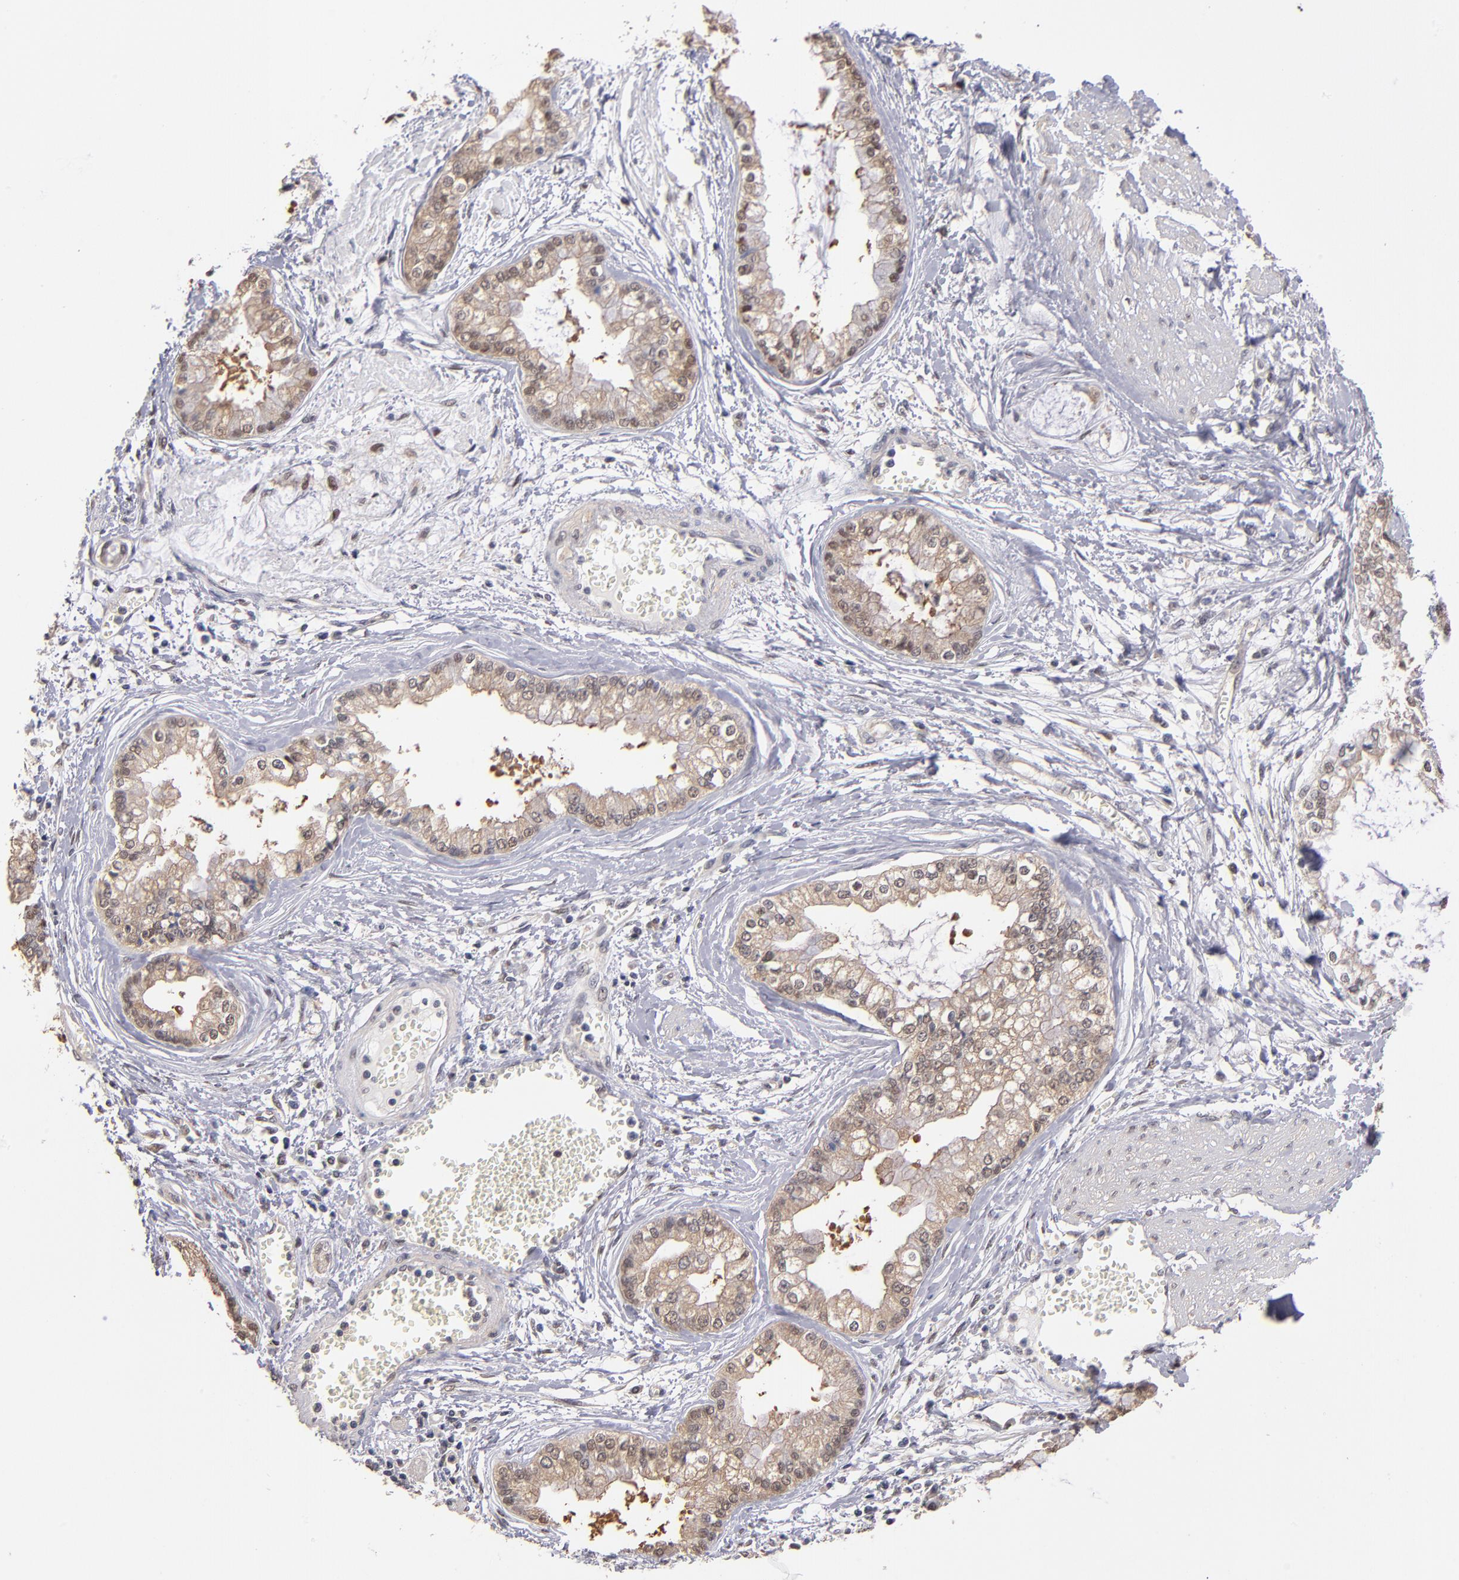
{"staining": {"intensity": "weak", "quantity": "25%-75%", "location": "cytoplasmic/membranous,nuclear"}, "tissue": "liver cancer", "cell_type": "Tumor cells", "image_type": "cancer", "snomed": [{"axis": "morphology", "description": "Cholangiocarcinoma"}, {"axis": "topography", "description": "Liver"}], "caption": "Immunohistochemistry (IHC) of cholangiocarcinoma (liver) demonstrates low levels of weak cytoplasmic/membranous and nuclear expression in about 25%-75% of tumor cells. (Stains: DAB in brown, nuclei in blue, Microscopy: brightfield microscopy at high magnification).", "gene": "PSMD10", "patient": {"sex": "female", "age": 79}}